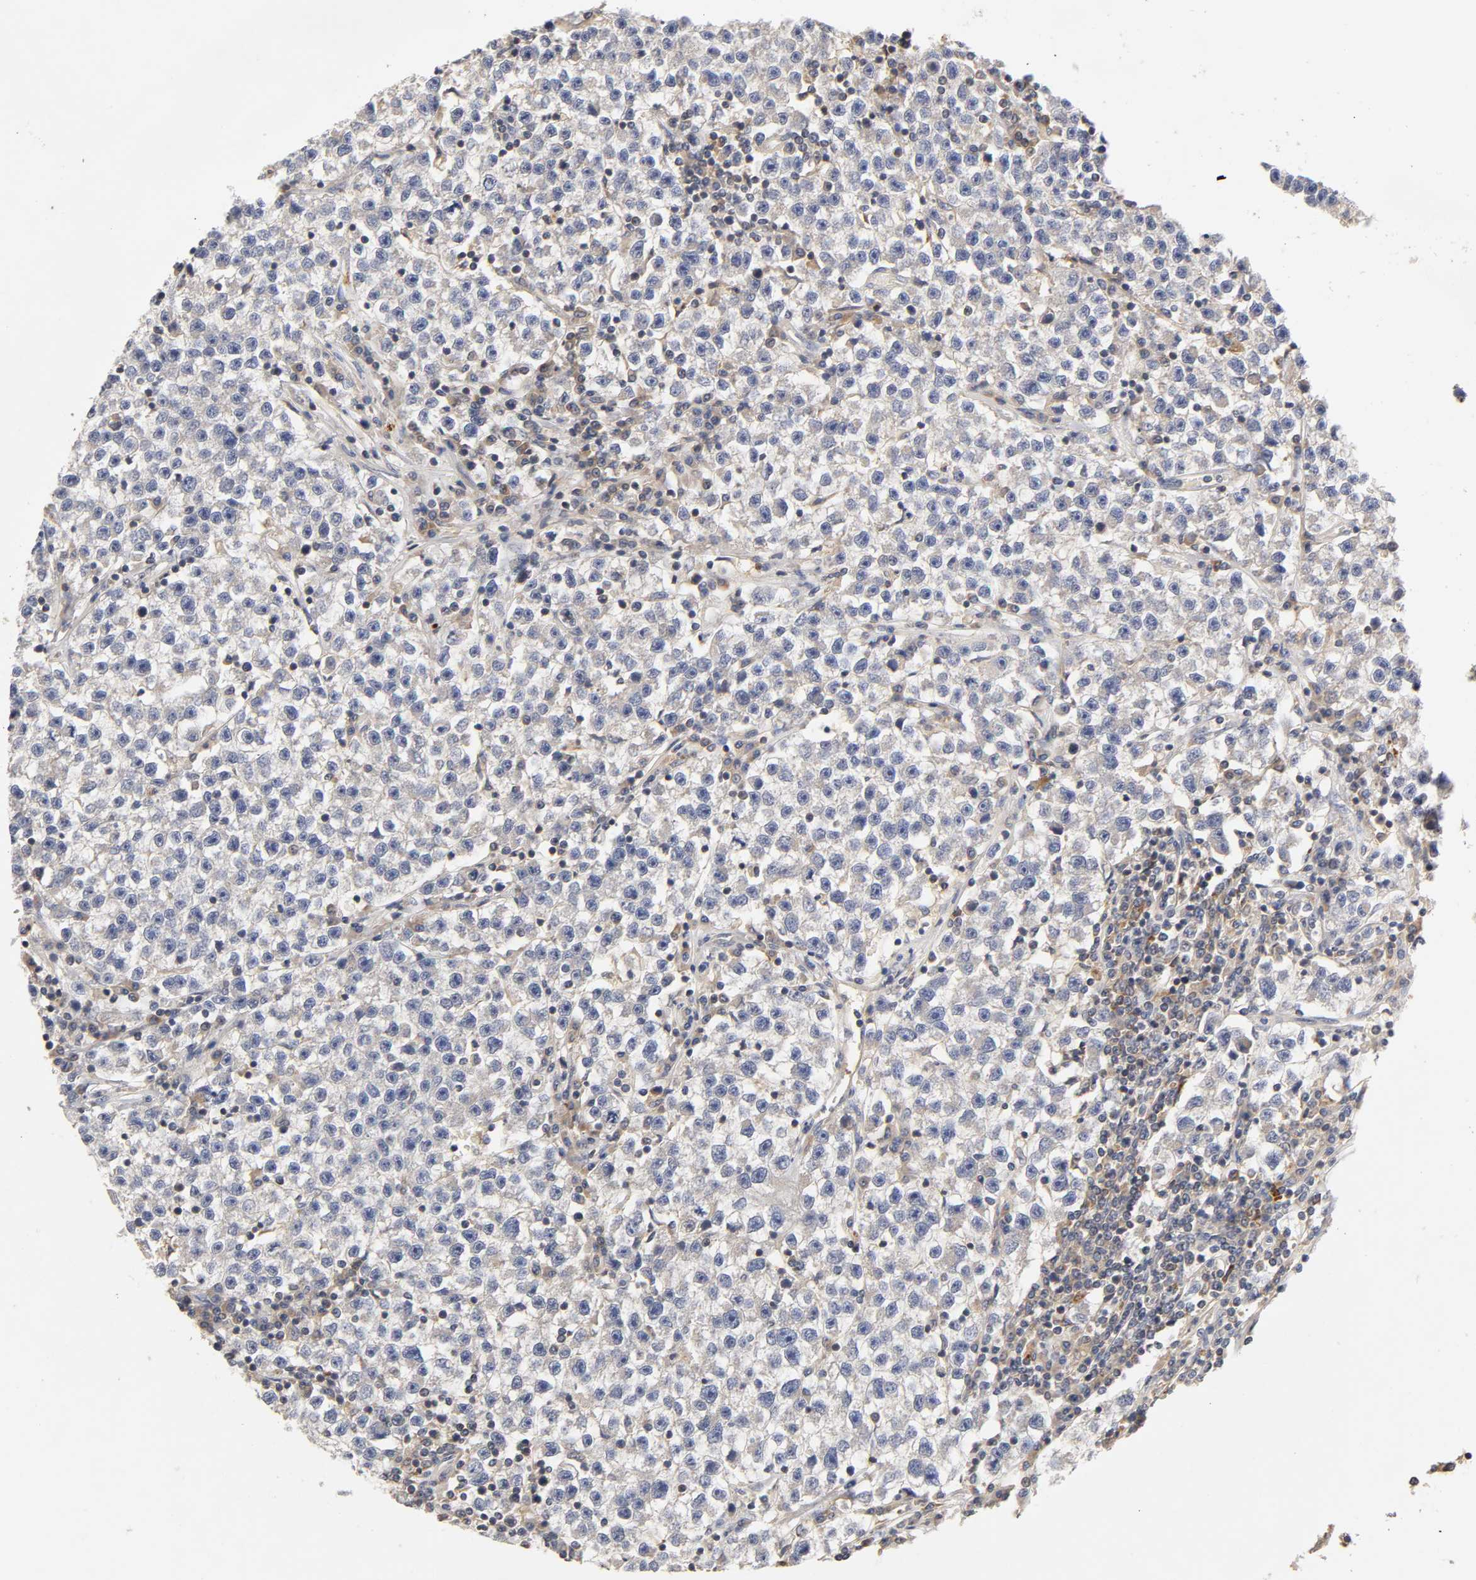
{"staining": {"intensity": "negative", "quantity": "none", "location": "none"}, "tissue": "testis cancer", "cell_type": "Tumor cells", "image_type": "cancer", "snomed": [{"axis": "morphology", "description": "Seminoma, NOS"}, {"axis": "topography", "description": "Testis"}], "caption": "IHC histopathology image of human testis seminoma stained for a protein (brown), which shows no expression in tumor cells.", "gene": "RHOA", "patient": {"sex": "male", "age": 22}}